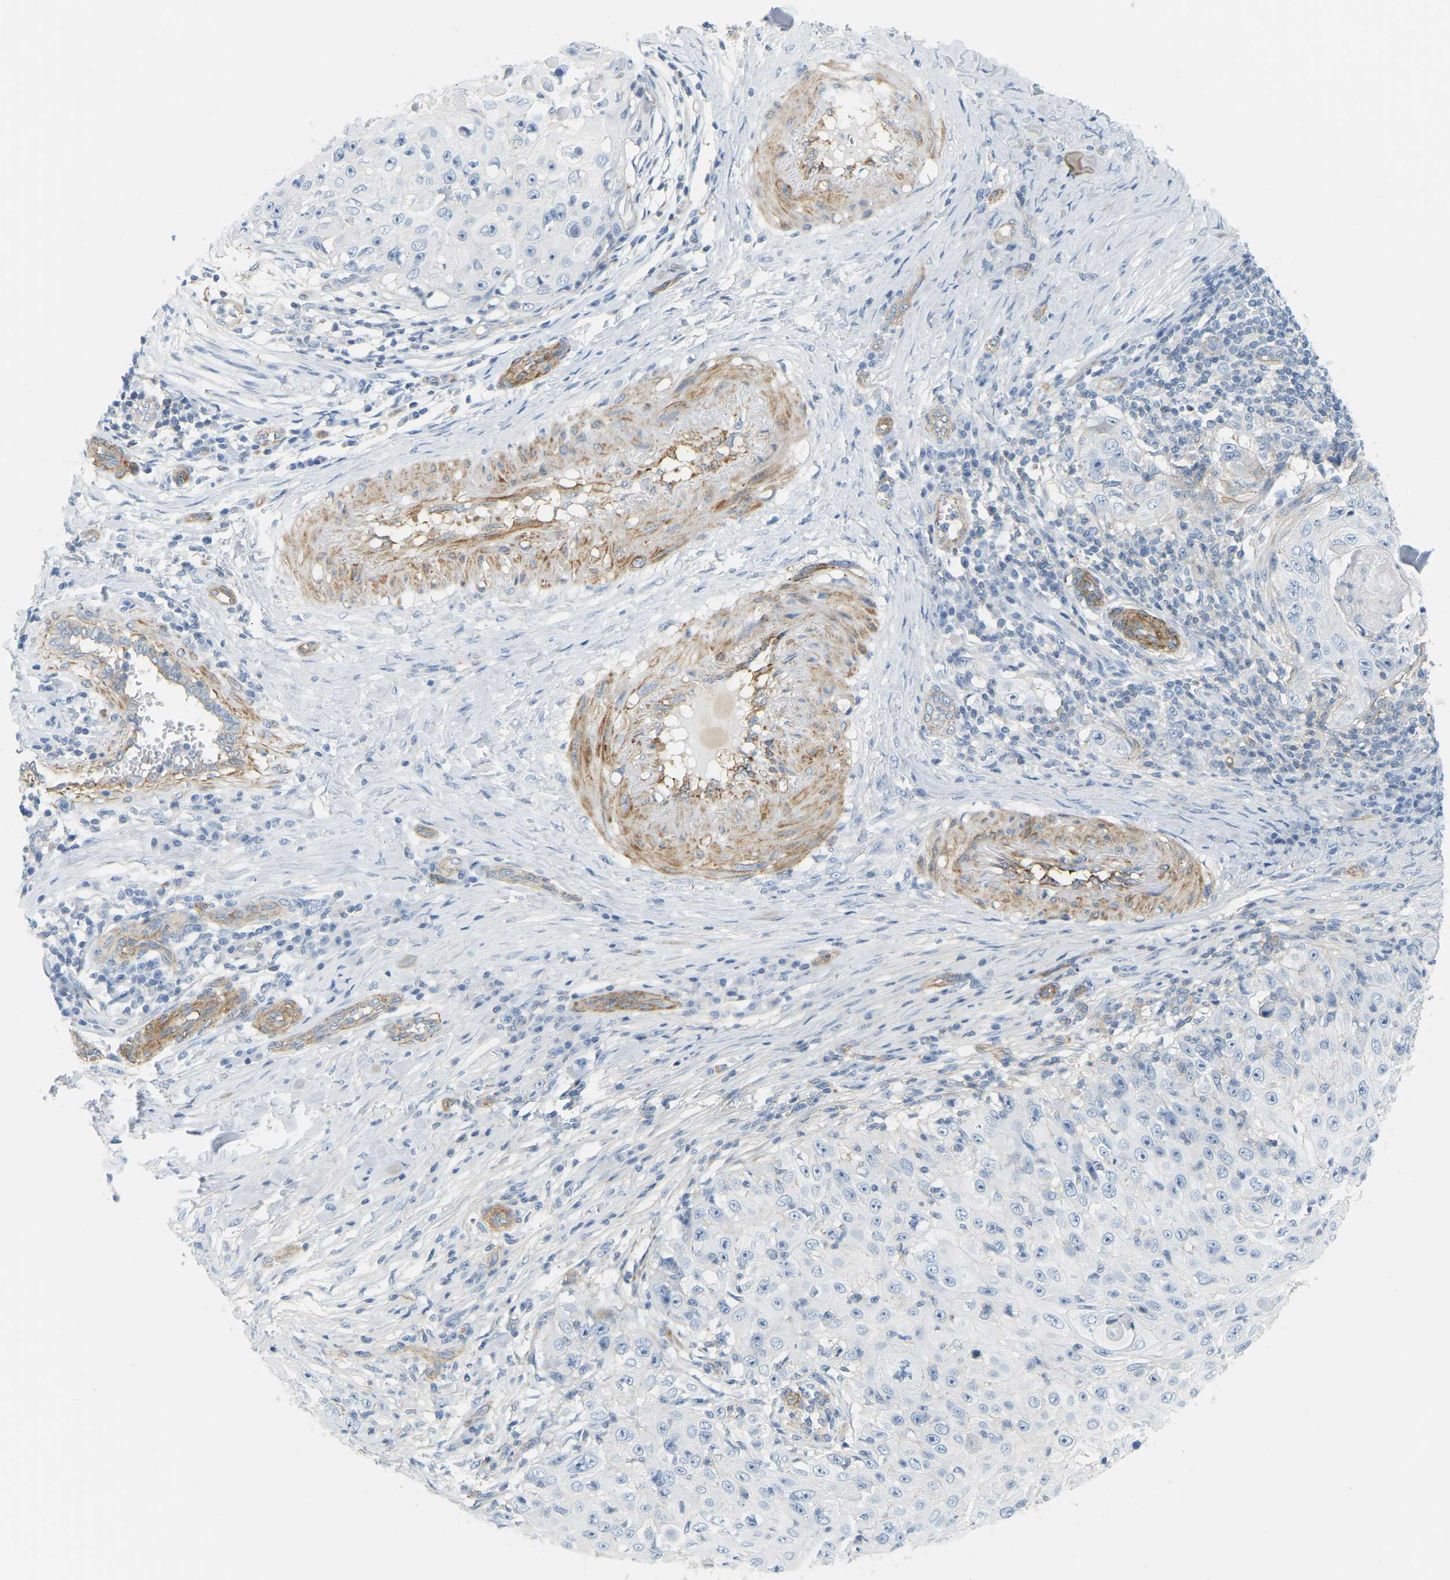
{"staining": {"intensity": "negative", "quantity": "none", "location": "none"}, "tissue": "skin cancer", "cell_type": "Tumor cells", "image_type": "cancer", "snomed": [{"axis": "morphology", "description": "Squamous cell carcinoma, NOS"}, {"axis": "topography", "description": "Skin"}], "caption": "Immunohistochemistry (IHC) micrograph of neoplastic tissue: skin squamous cell carcinoma stained with DAB (3,3'-diaminobenzidine) shows no significant protein expression in tumor cells.", "gene": "MYL3", "patient": {"sex": "male", "age": 86}}